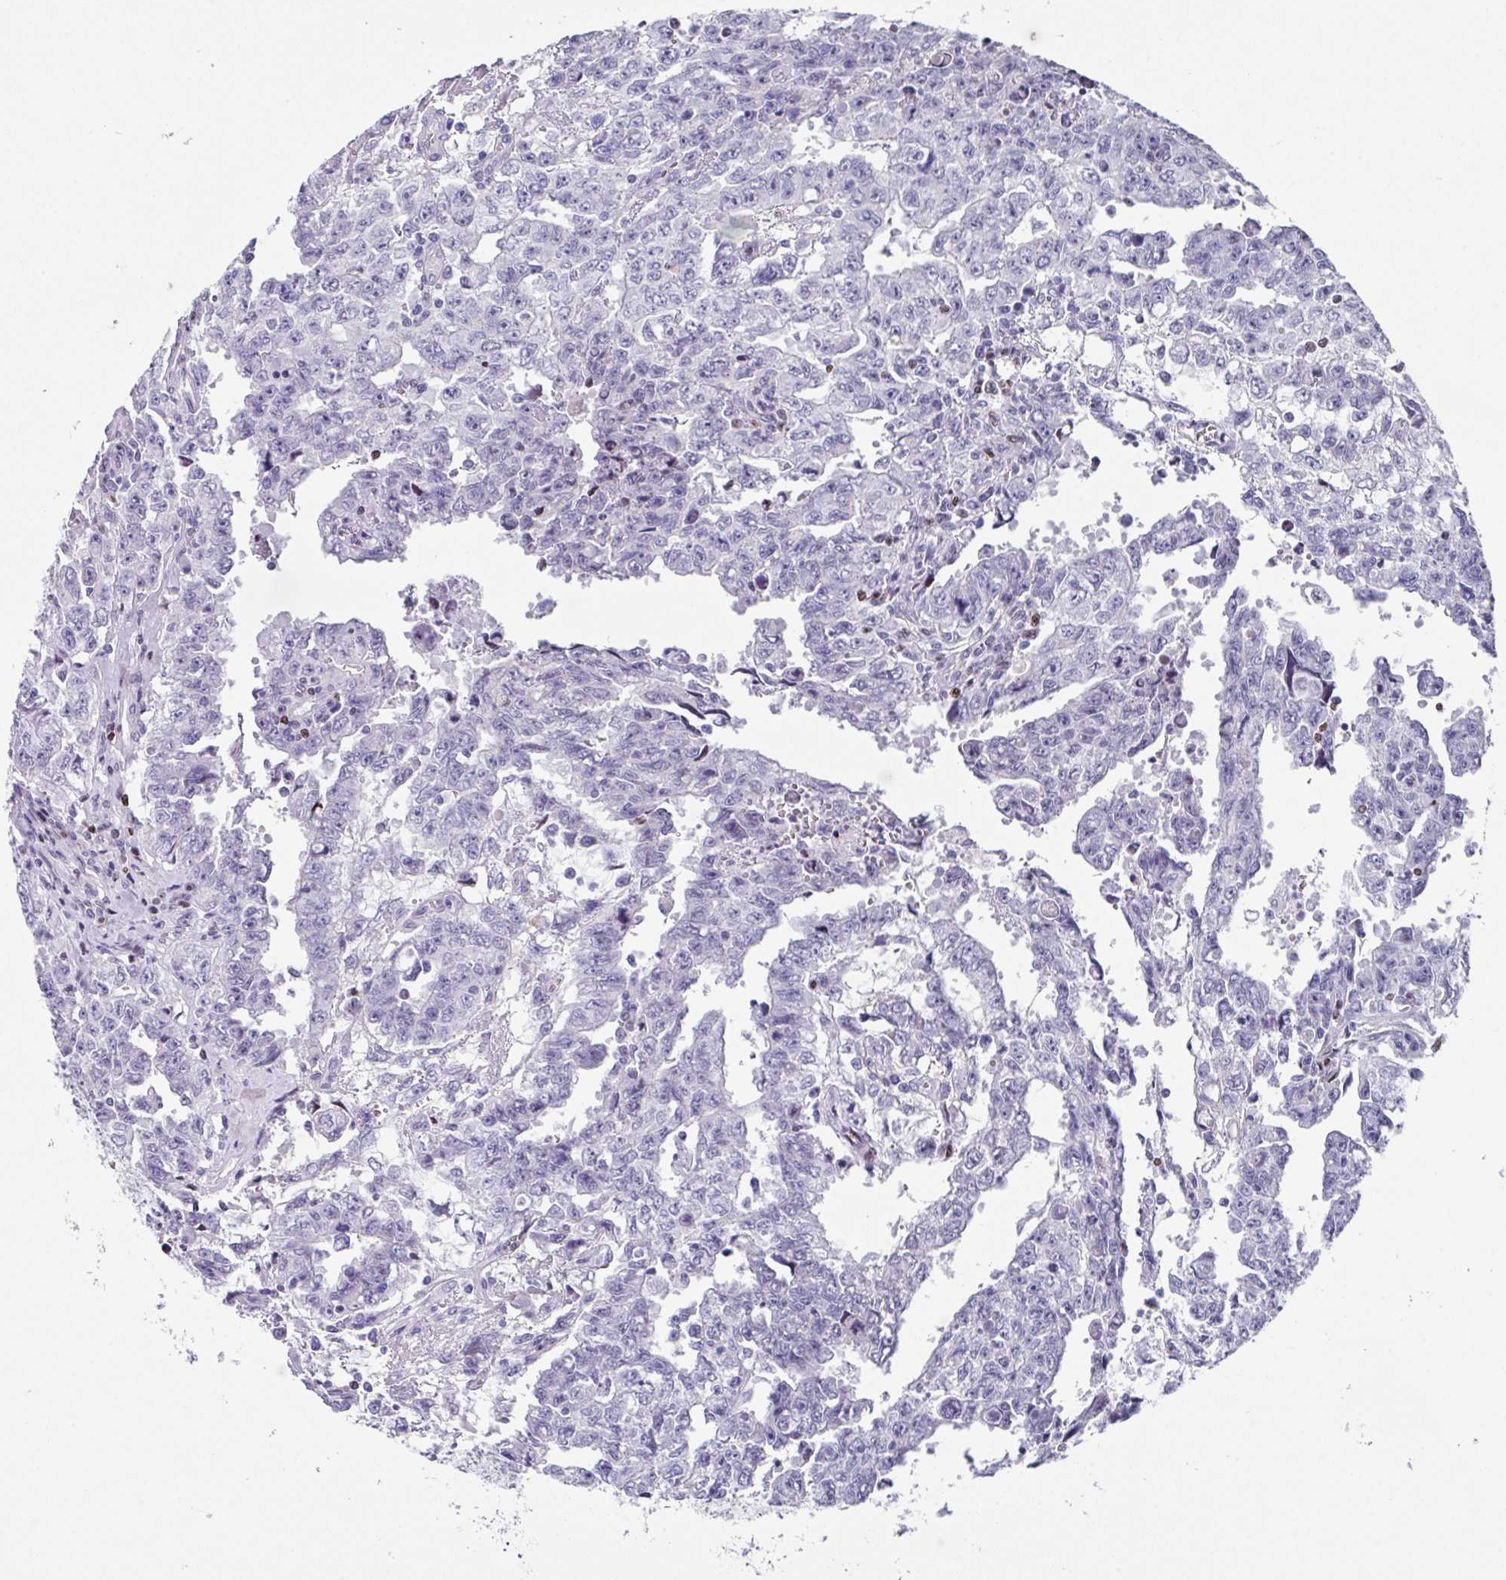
{"staining": {"intensity": "negative", "quantity": "none", "location": "none"}, "tissue": "testis cancer", "cell_type": "Tumor cells", "image_type": "cancer", "snomed": [{"axis": "morphology", "description": "Carcinoma, Embryonal, NOS"}, {"axis": "topography", "description": "Testis"}], "caption": "Immunohistochemistry micrograph of testis cancer (embryonal carcinoma) stained for a protein (brown), which displays no positivity in tumor cells.", "gene": "TCF3", "patient": {"sex": "male", "age": 24}}